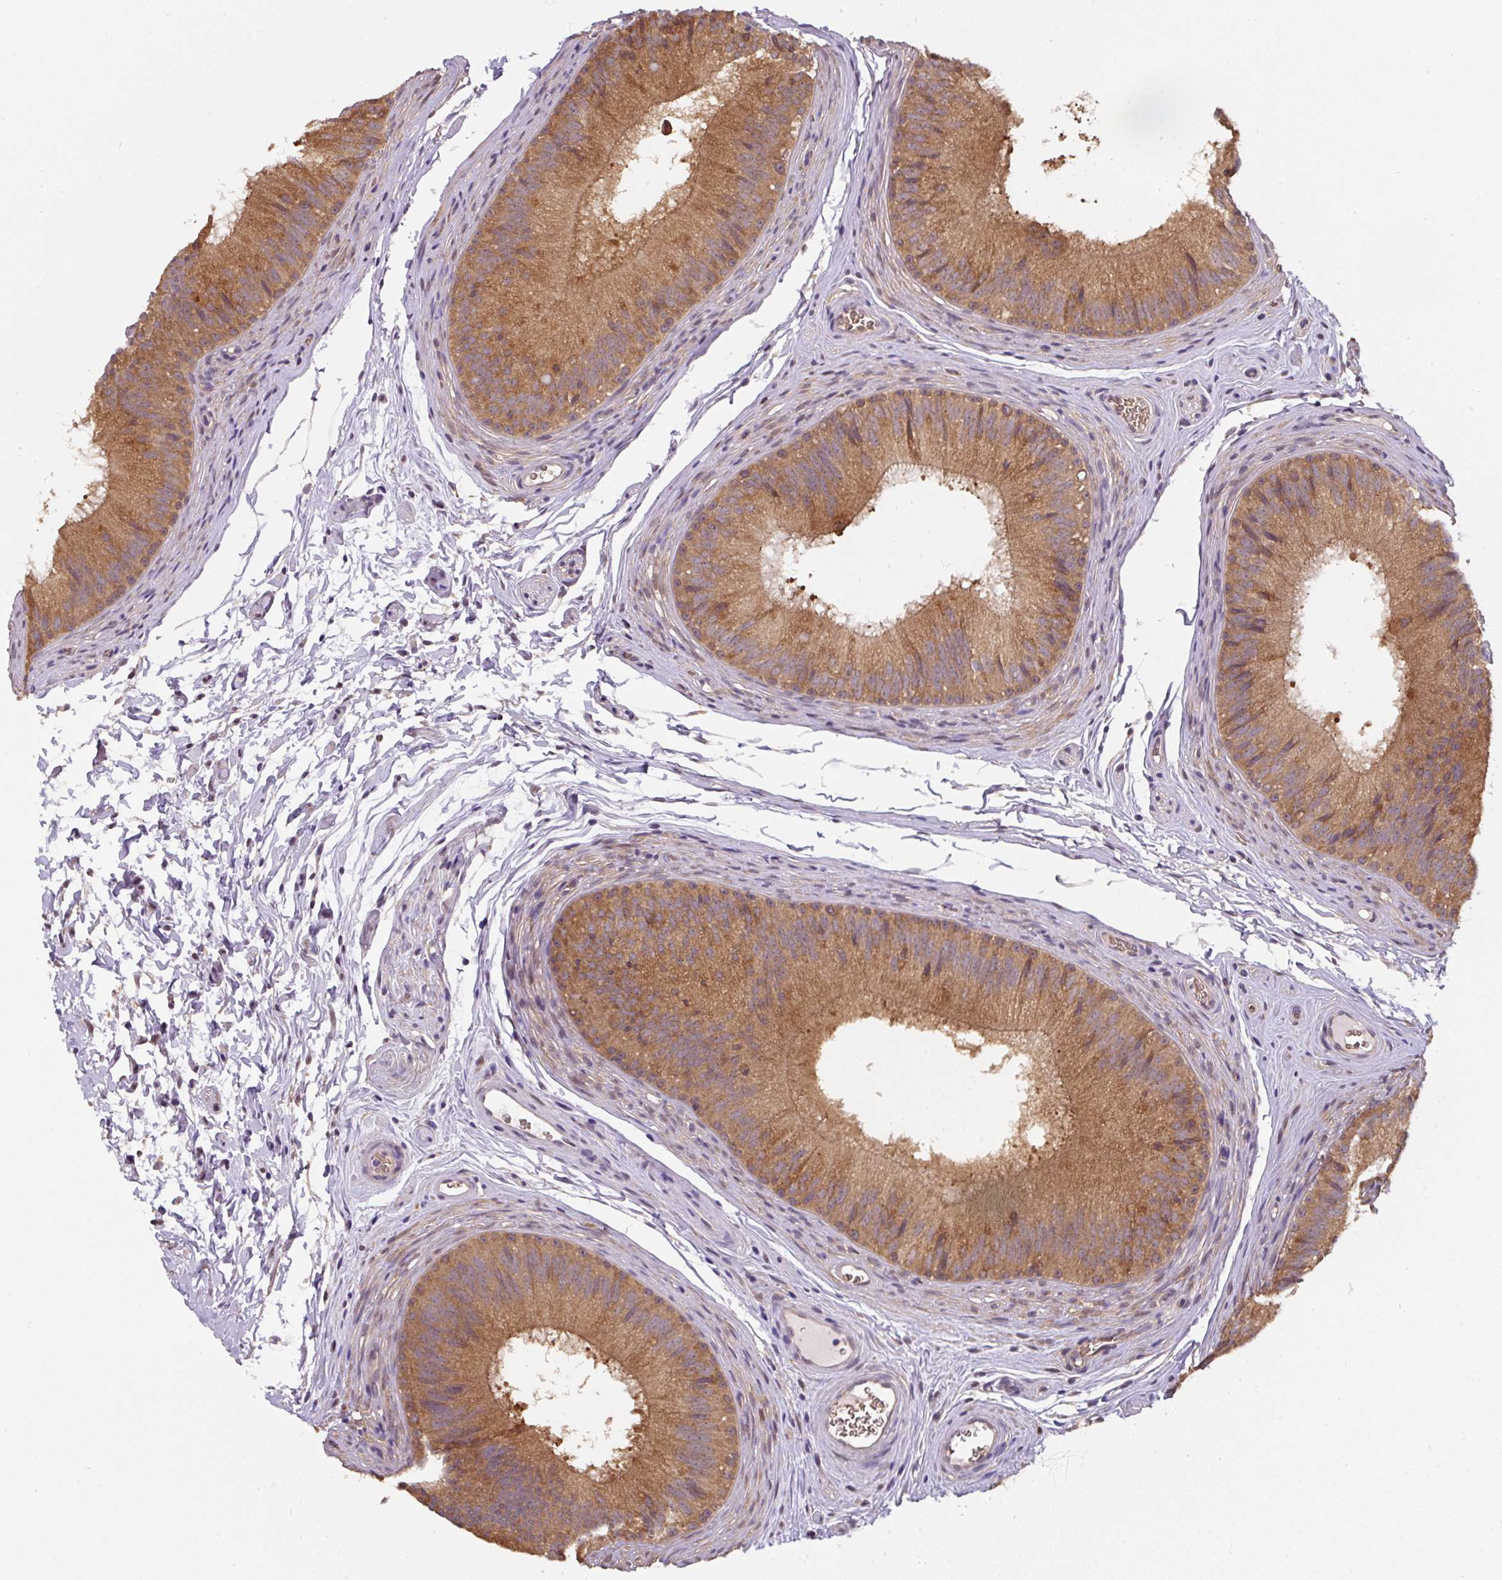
{"staining": {"intensity": "strong", "quantity": ">75%", "location": "cytoplasmic/membranous"}, "tissue": "epididymis", "cell_type": "Glandular cells", "image_type": "normal", "snomed": [{"axis": "morphology", "description": "Normal tissue, NOS"}, {"axis": "topography", "description": "Epididymis"}], "caption": "Benign epididymis reveals strong cytoplasmic/membranous staining in about >75% of glandular cells.", "gene": "ST13", "patient": {"sex": "male", "age": 24}}